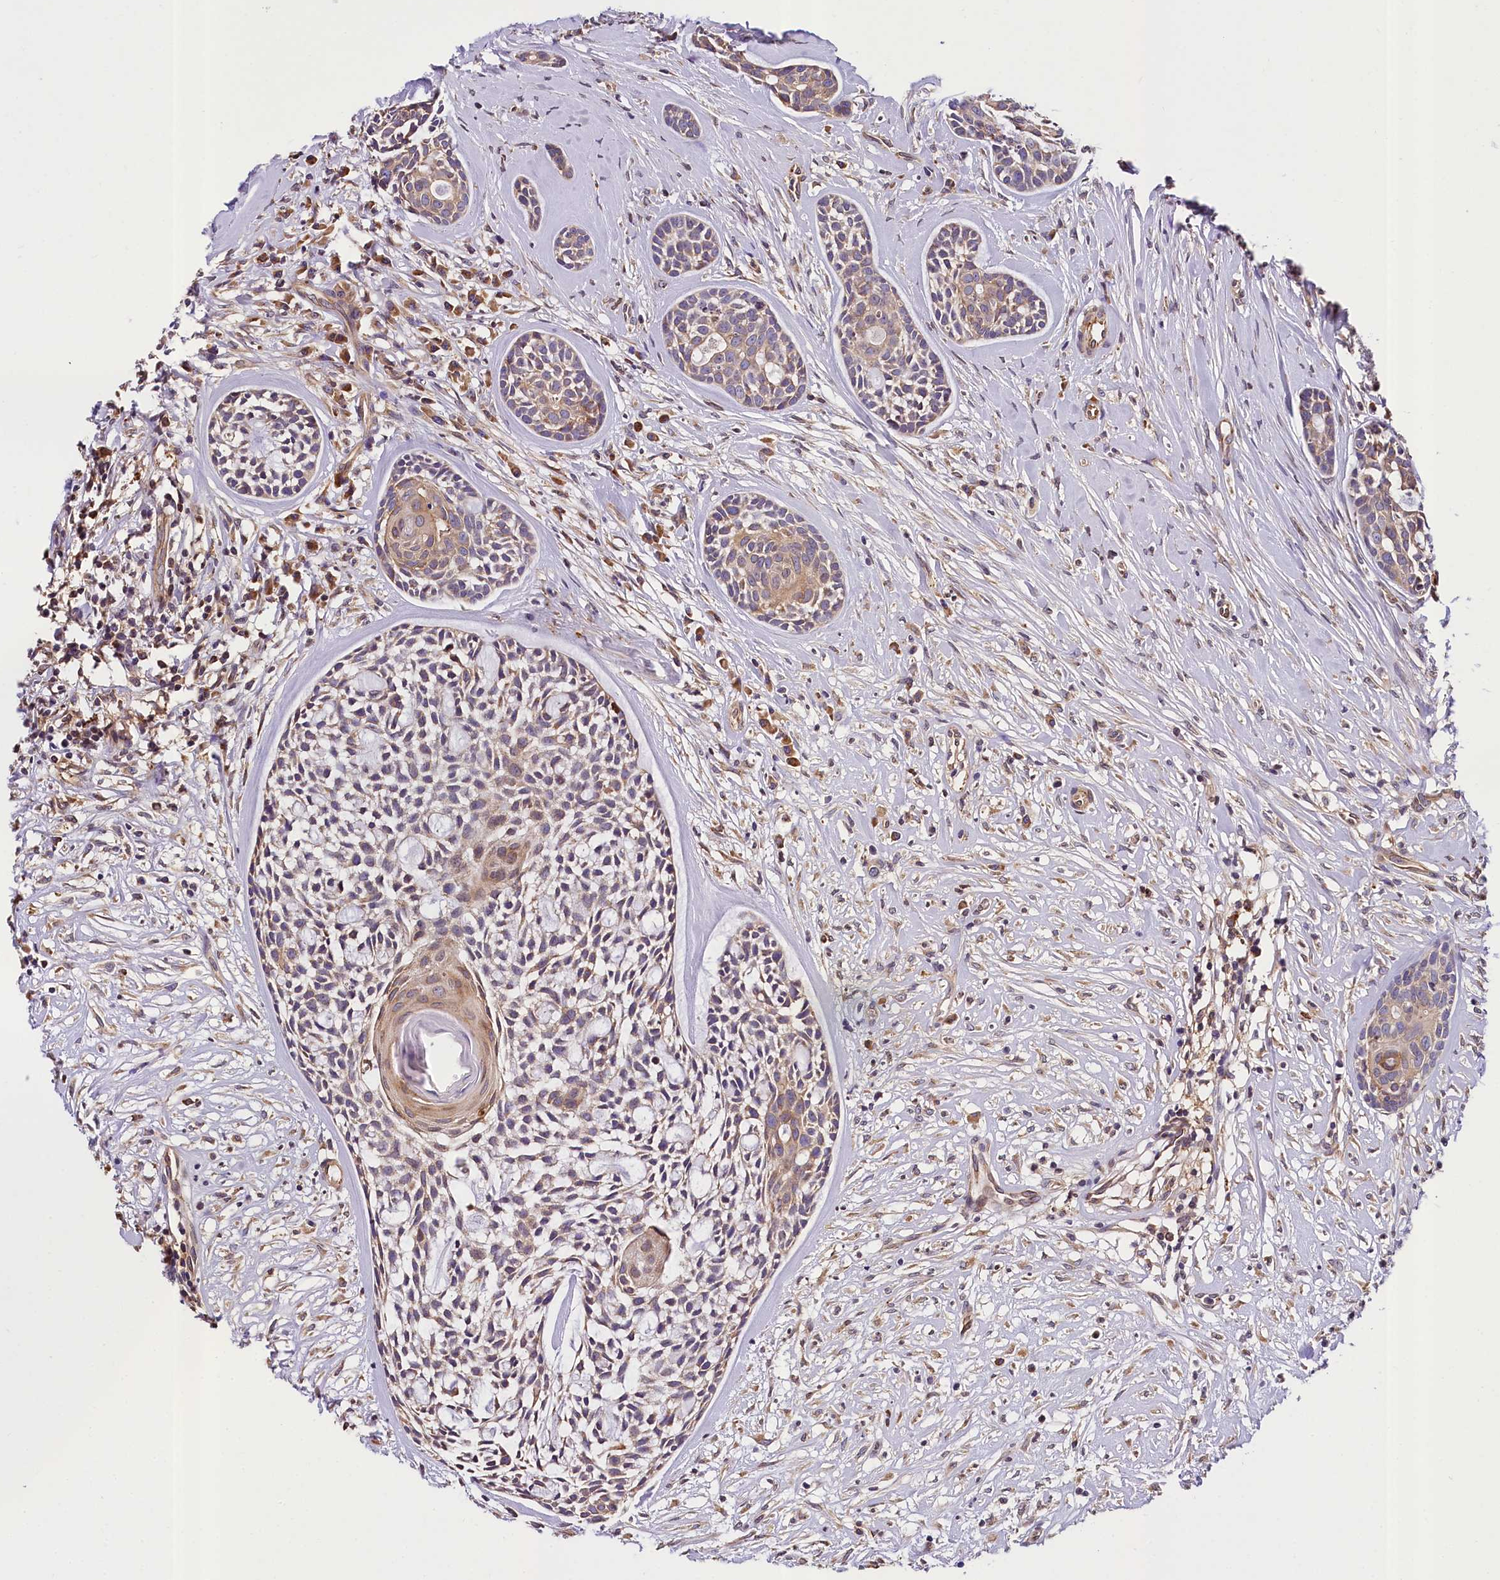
{"staining": {"intensity": "moderate", "quantity": "25%-75%", "location": "cytoplasmic/membranous"}, "tissue": "head and neck cancer", "cell_type": "Tumor cells", "image_type": "cancer", "snomed": [{"axis": "morphology", "description": "Adenocarcinoma, NOS"}, {"axis": "topography", "description": "Subcutis"}, {"axis": "topography", "description": "Head-Neck"}], "caption": "Head and neck adenocarcinoma stained with immunohistochemistry (IHC) reveals moderate cytoplasmic/membranous positivity in approximately 25%-75% of tumor cells. Immunohistochemistry stains the protein of interest in brown and the nuclei are stained blue.", "gene": "SUPV3L1", "patient": {"sex": "female", "age": 73}}